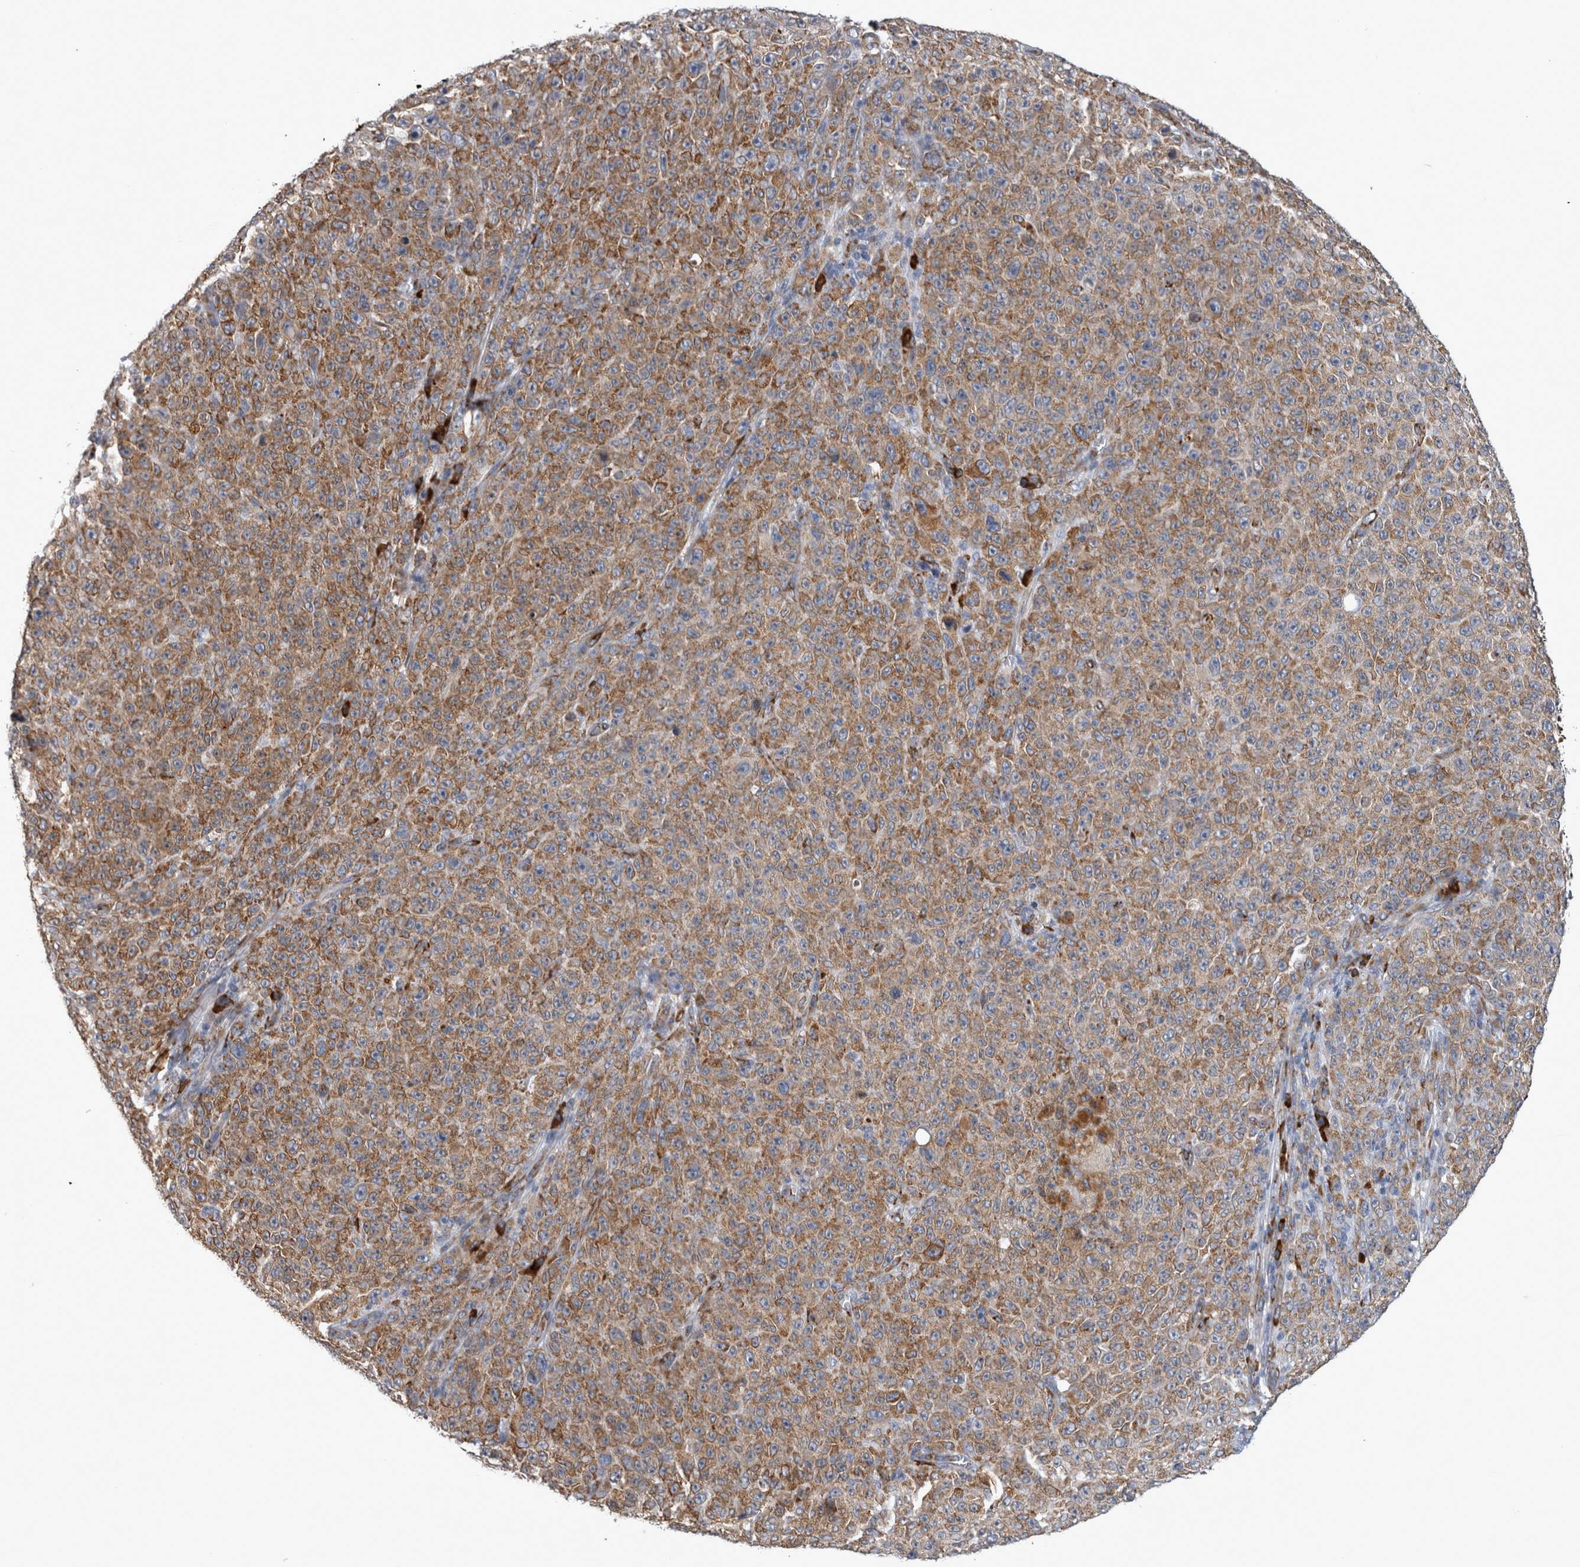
{"staining": {"intensity": "moderate", "quantity": ">75%", "location": "cytoplasmic/membranous"}, "tissue": "melanoma", "cell_type": "Tumor cells", "image_type": "cancer", "snomed": [{"axis": "morphology", "description": "Malignant melanoma, NOS"}, {"axis": "topography", "description": "Skin"}], "caption": "Melanoma was stained to show a protein in brown. There is medium levels of moderate cytoplasmic/membranous staining in about >75% of tumor cells.", "gene": "FHIP2B", "patient": {"sex": "female", "age": 82}}